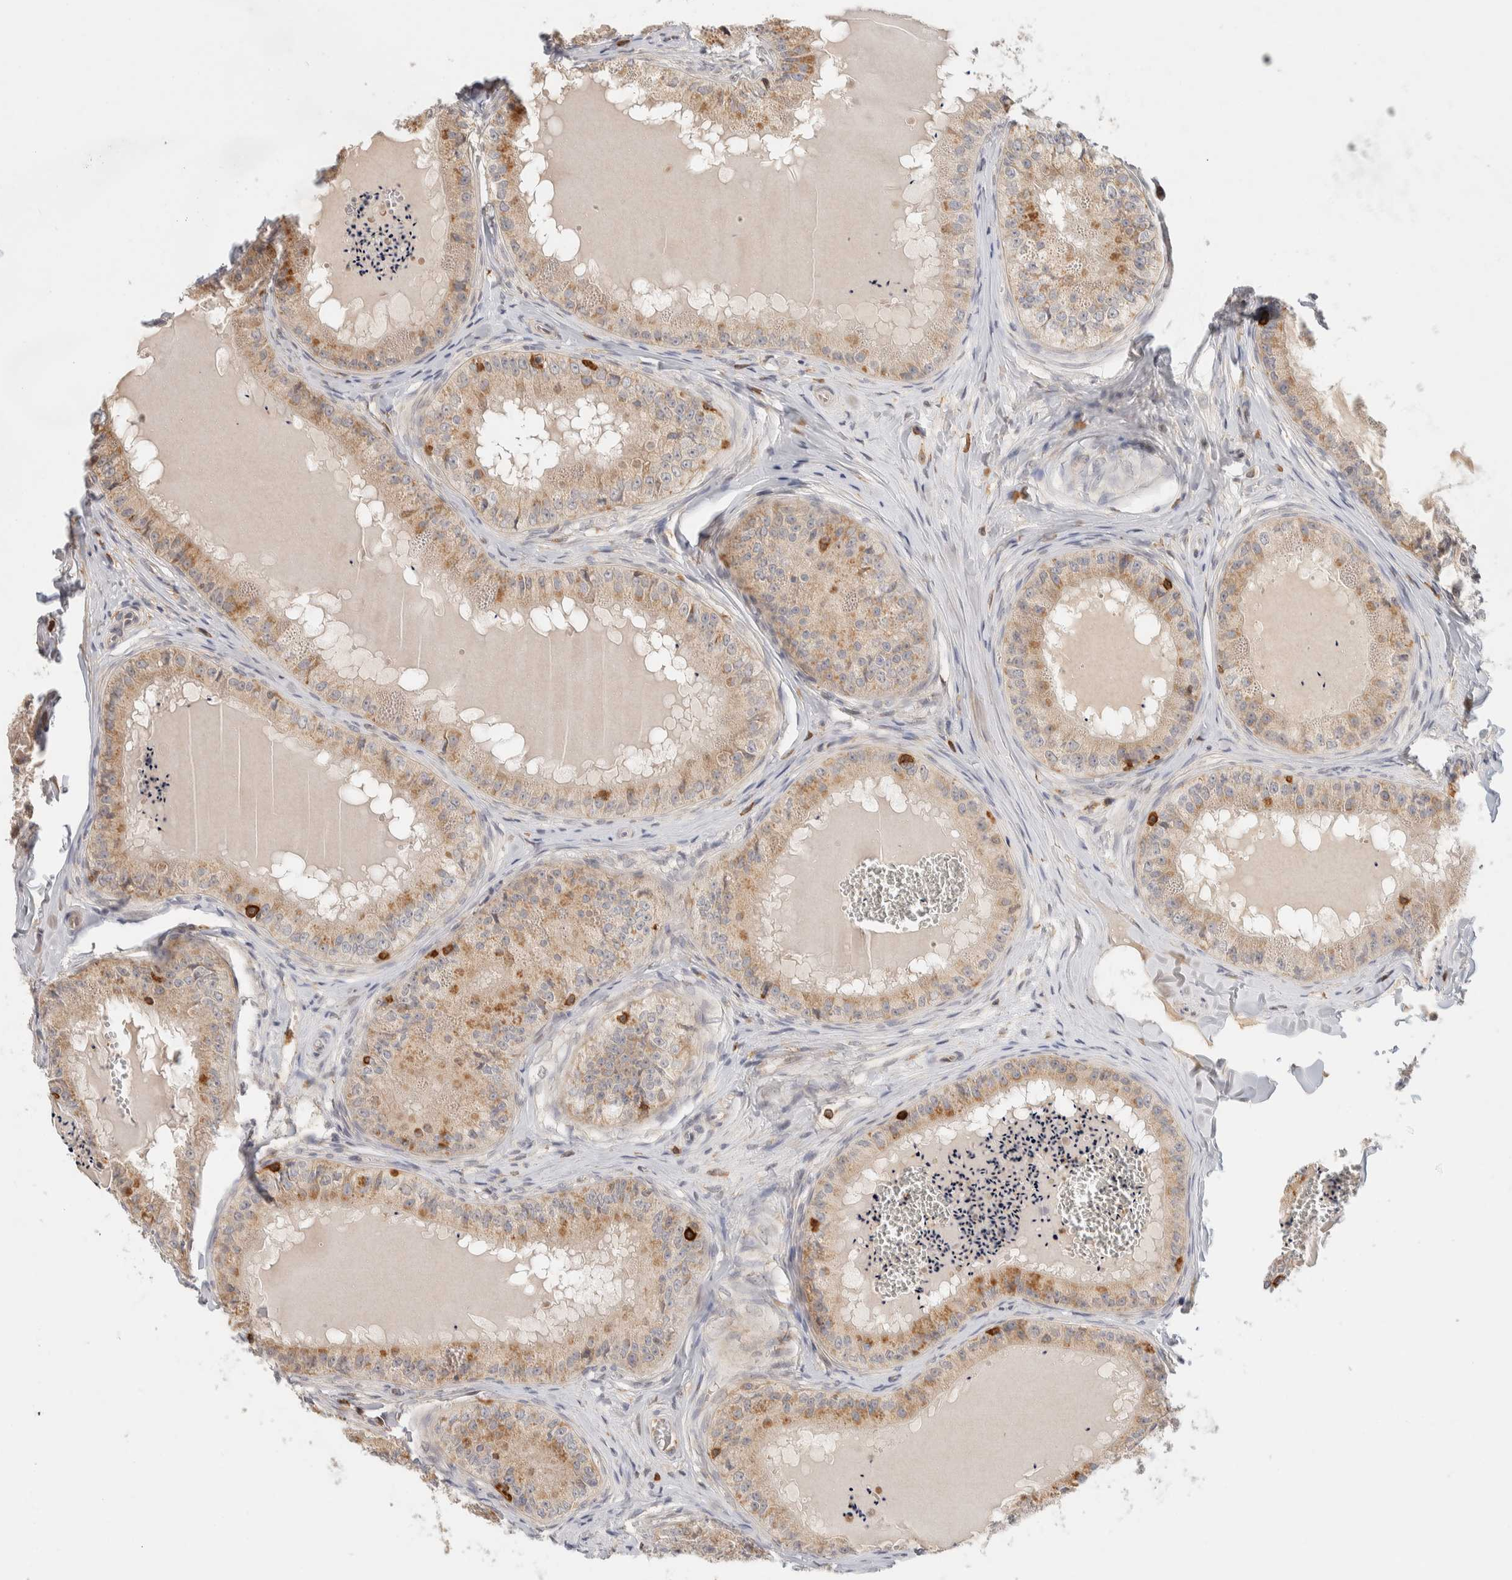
{"staining": {"intensity": "moderate", "quantity": "25%-75%", "location": "cytoplasmic/membranous"}, "tissue": "epididymis", "cell_type": "Glandular cells", "image_type": "normal", "snomed": [{"axis": "morphology", "description": "Normal tissue, NOS"}, {"axis": "topography", "description": "Epididymis"}], "caption": "The photomicrograph demonstrates staining of normal epididymis, revealing moderate cytoplasmic/membranous protein positivity (brown color) within glandular cells.", "gene": "RUNDC1", "patient": {"sex": "male", "age": 31}}